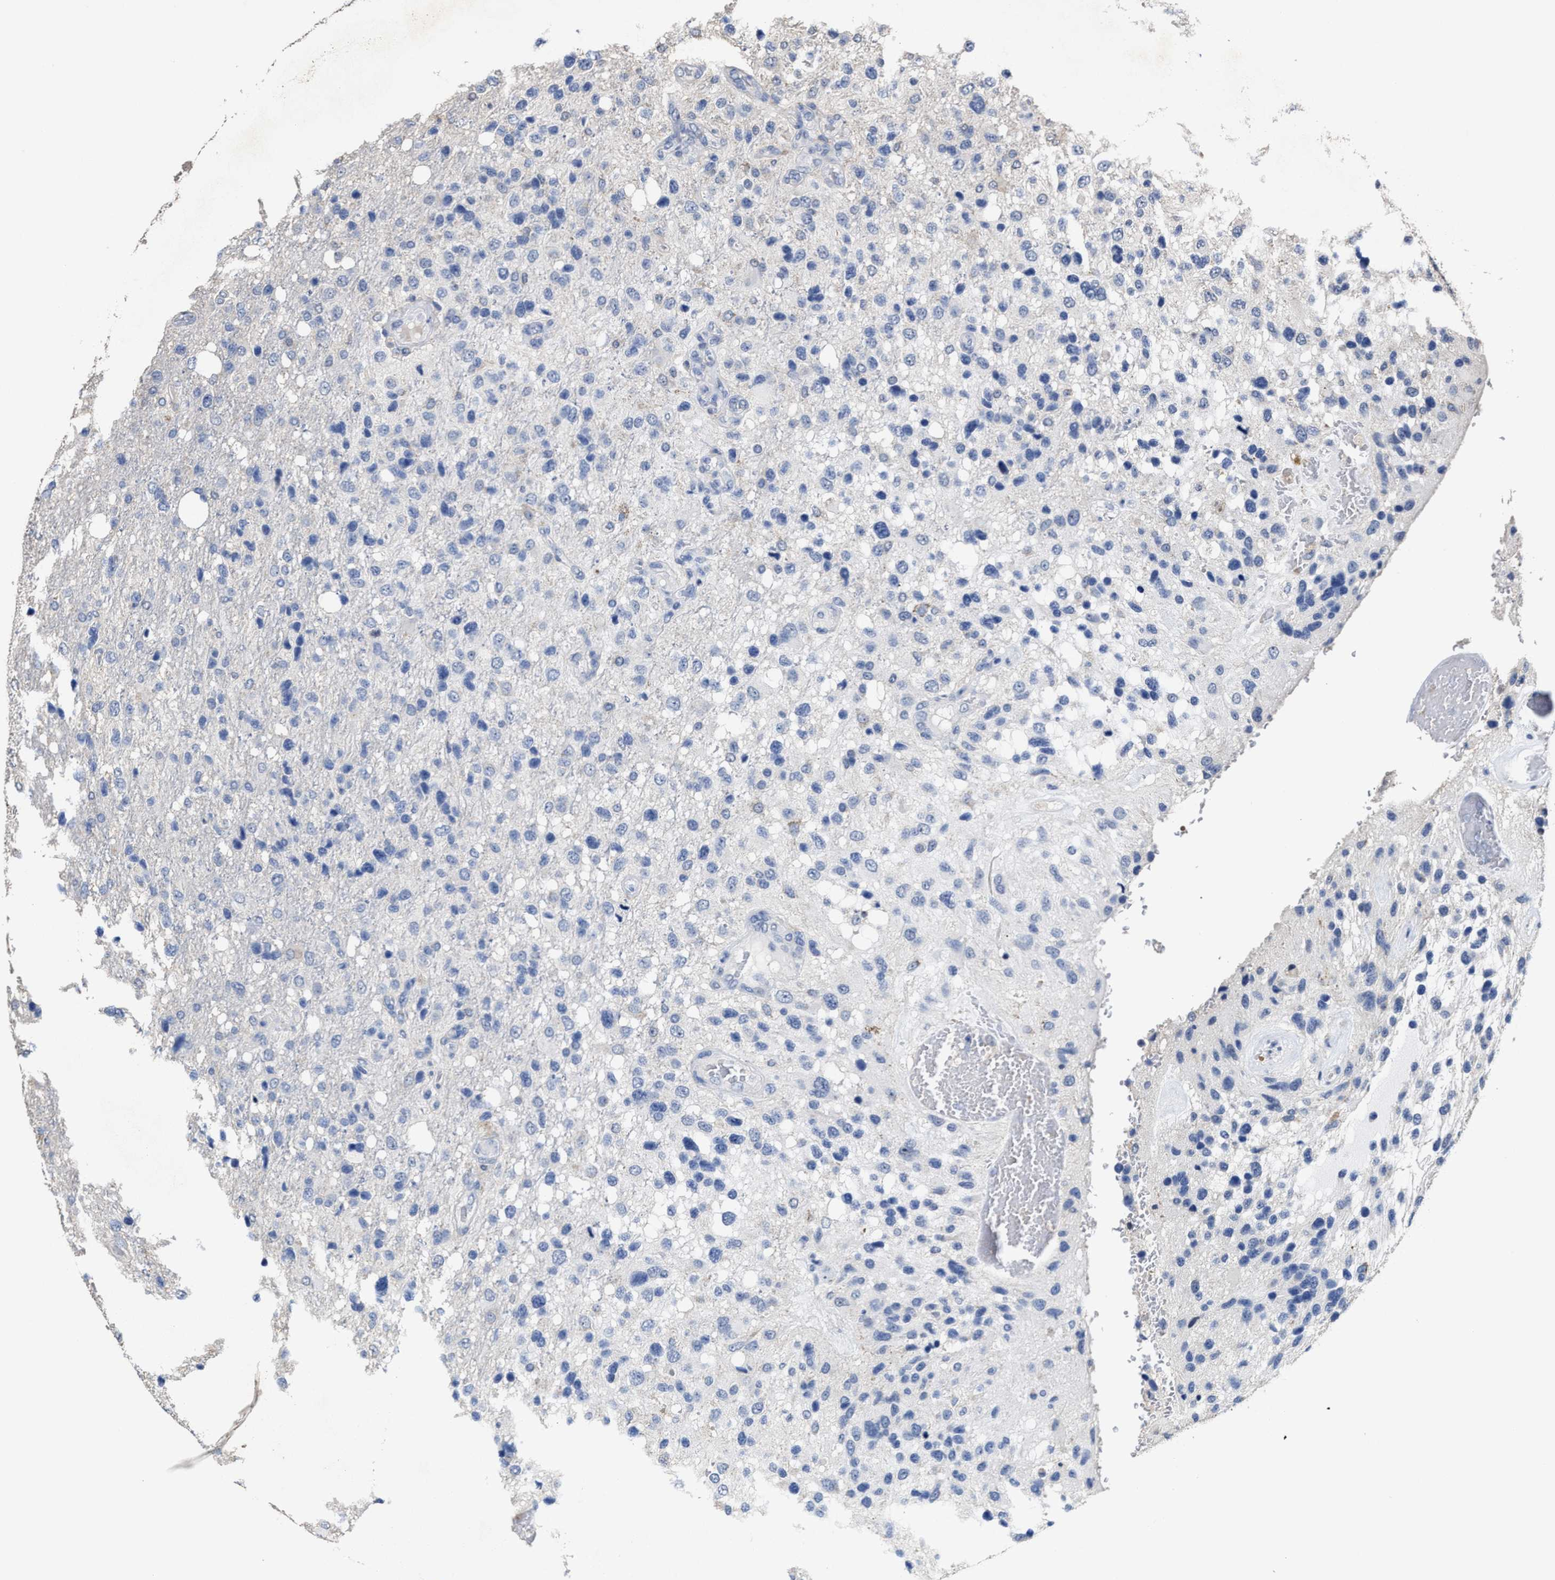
{"staining": {"intensity": "negative", "quantity": "none", "location": "none"}, "tissue": "glioma", "cell_type": "Tumor cells", "image_type": "cancer", "snomed": [{"axis": "morphology", "description": "Glioma, malignant, High grade"}, {"axis": "topography", "description": "Brain"}], "caption": "Photomicrograph shows no significant protein staining in tumor cells of malignant glioma (high-grade). (Brightfield microscopy of DAB (3,3'-diaminobenzidine) immunohistochemistry (IHC) at high magnification).", "gene": "ZFAT", "patient": {"sex": "female", "age": 58}}